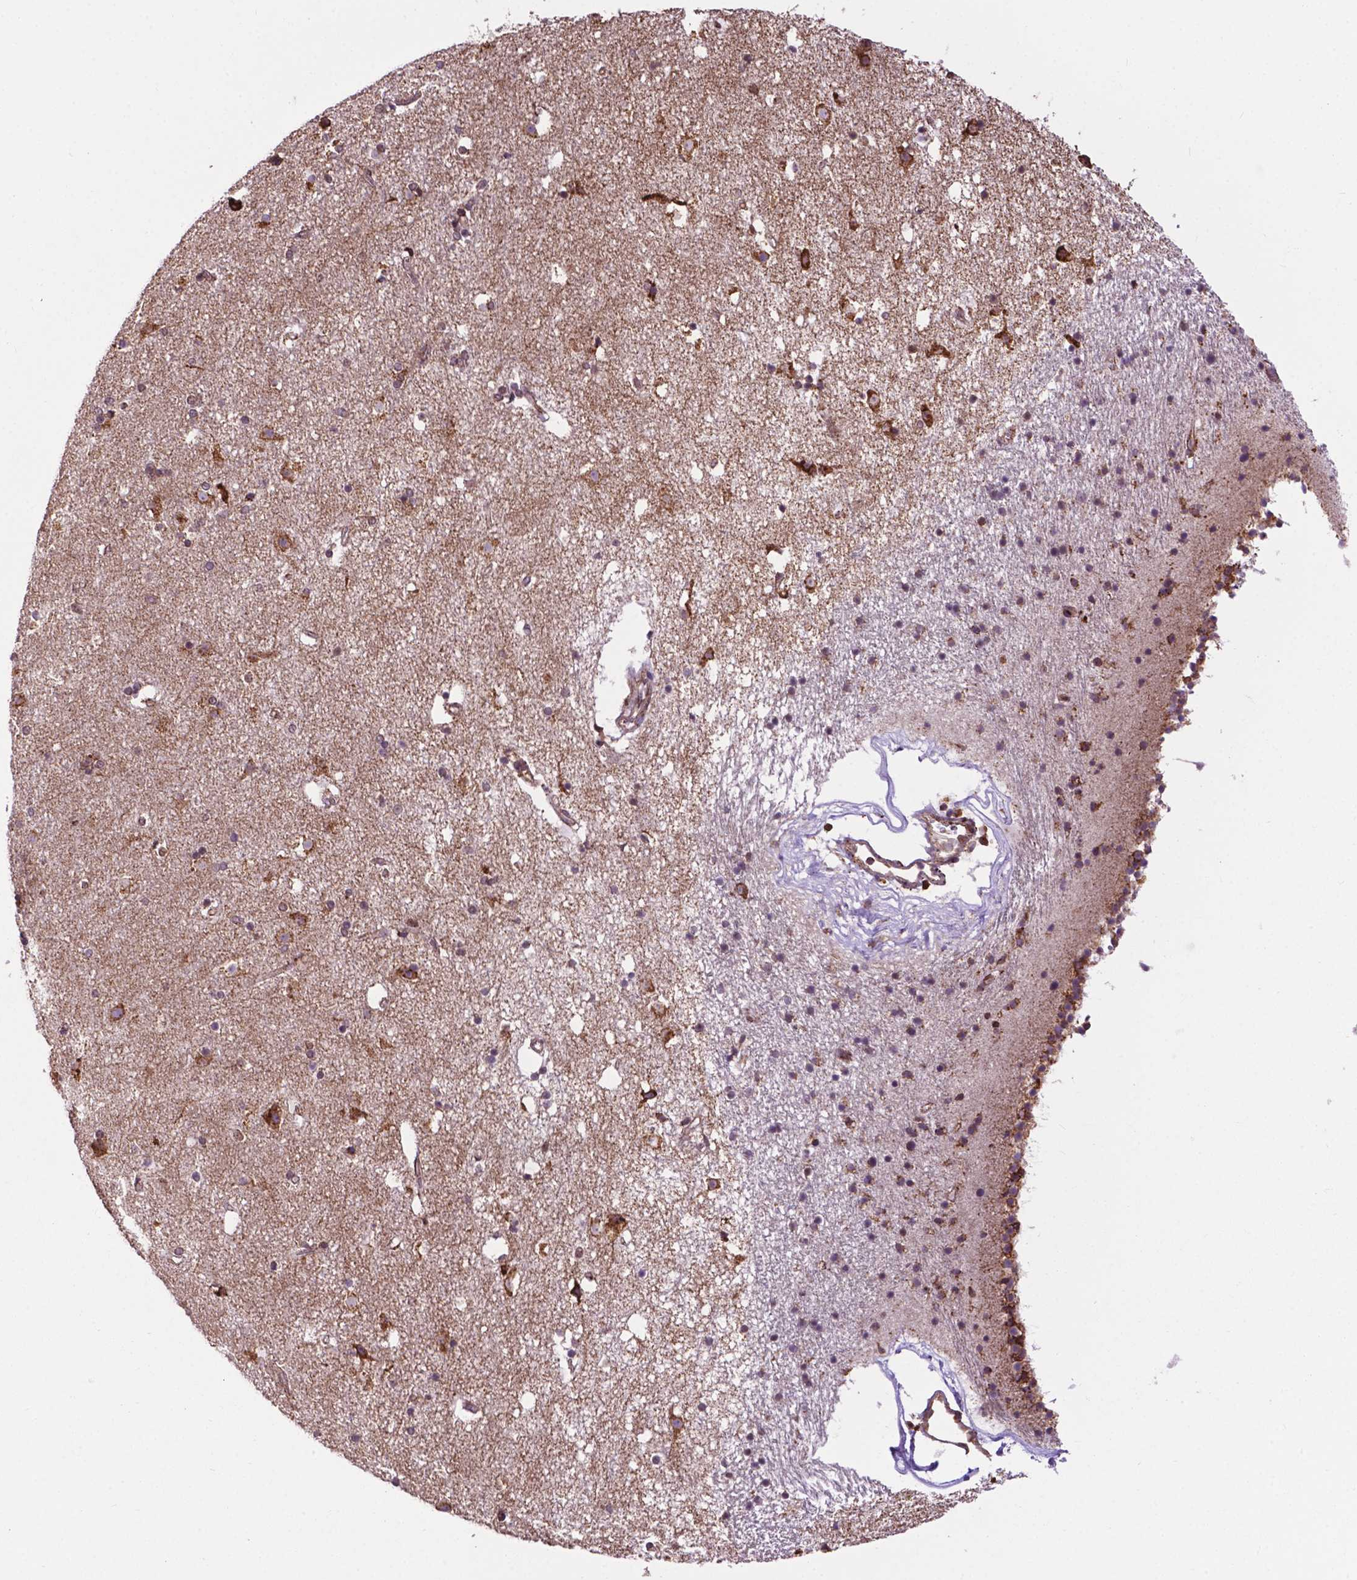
{"staining": {"intensity": "moderate", "quantity": "<25%", "location": "cytoplasmic/membranous"}, "tissue": "caudate", "cell_type": "Glial cells", "image_type": "normal", "snomed": [{"axis": "morphology", "description": "Normal tissue, NOS"}, {"axis": "topography", "description": "Lateral ventricle wall"}], "caption": "The histopathology image reveals immunohistochemical staining of benign caudate. There is moderate cytoplasmic/membranous staining is appreciated in about <25% of glial cells. (Stains: DAB in brown, nuclei in blue, Microscopy: brightfield microscopy at high magnification).", "gene": "GANAB", "patient": {"sex": "female", "age": 71}}